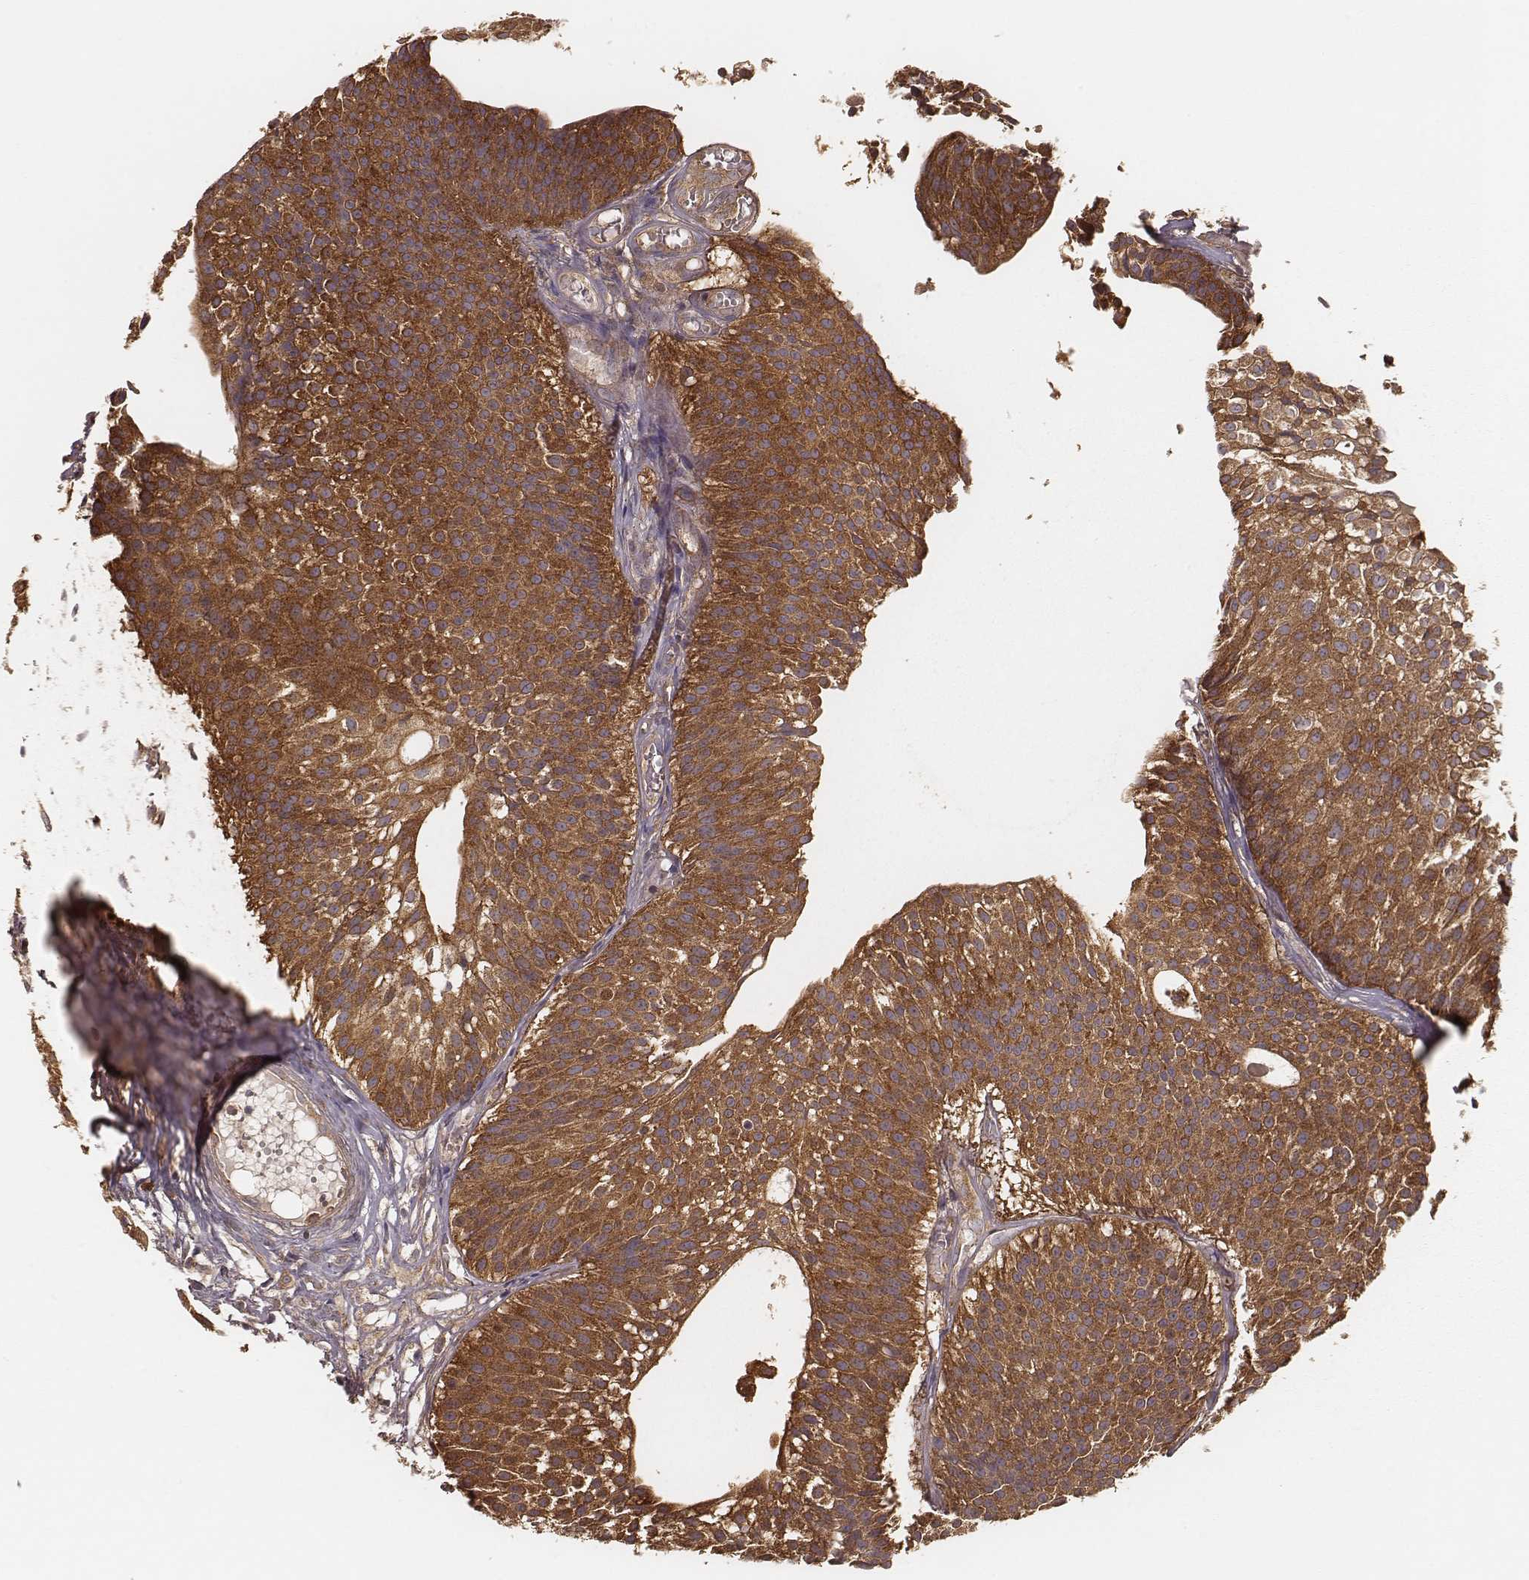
{"staining": {"intensity": "strong", "quantity": ">75%", "location": "cytoplasmic/membranous"}, "tissue": "urothelial cancer", "cell_type": "Tumor cells", "image_type": "cancer", "snomed": [{"axis": "morphology", "description": "Urothelial carcinoma, Low grade"}, {"axis": "topography", "description": "Urinary bladder"}], "caption": "A photomicrograph showing strong cytoplasmic/membranous positivity in about >75% of tumor cells in urothelial cancer, as visualized by brown immunohistochemical staining.", "gene": "CARS1", "patient": {"sex": "male", "age": 63}}